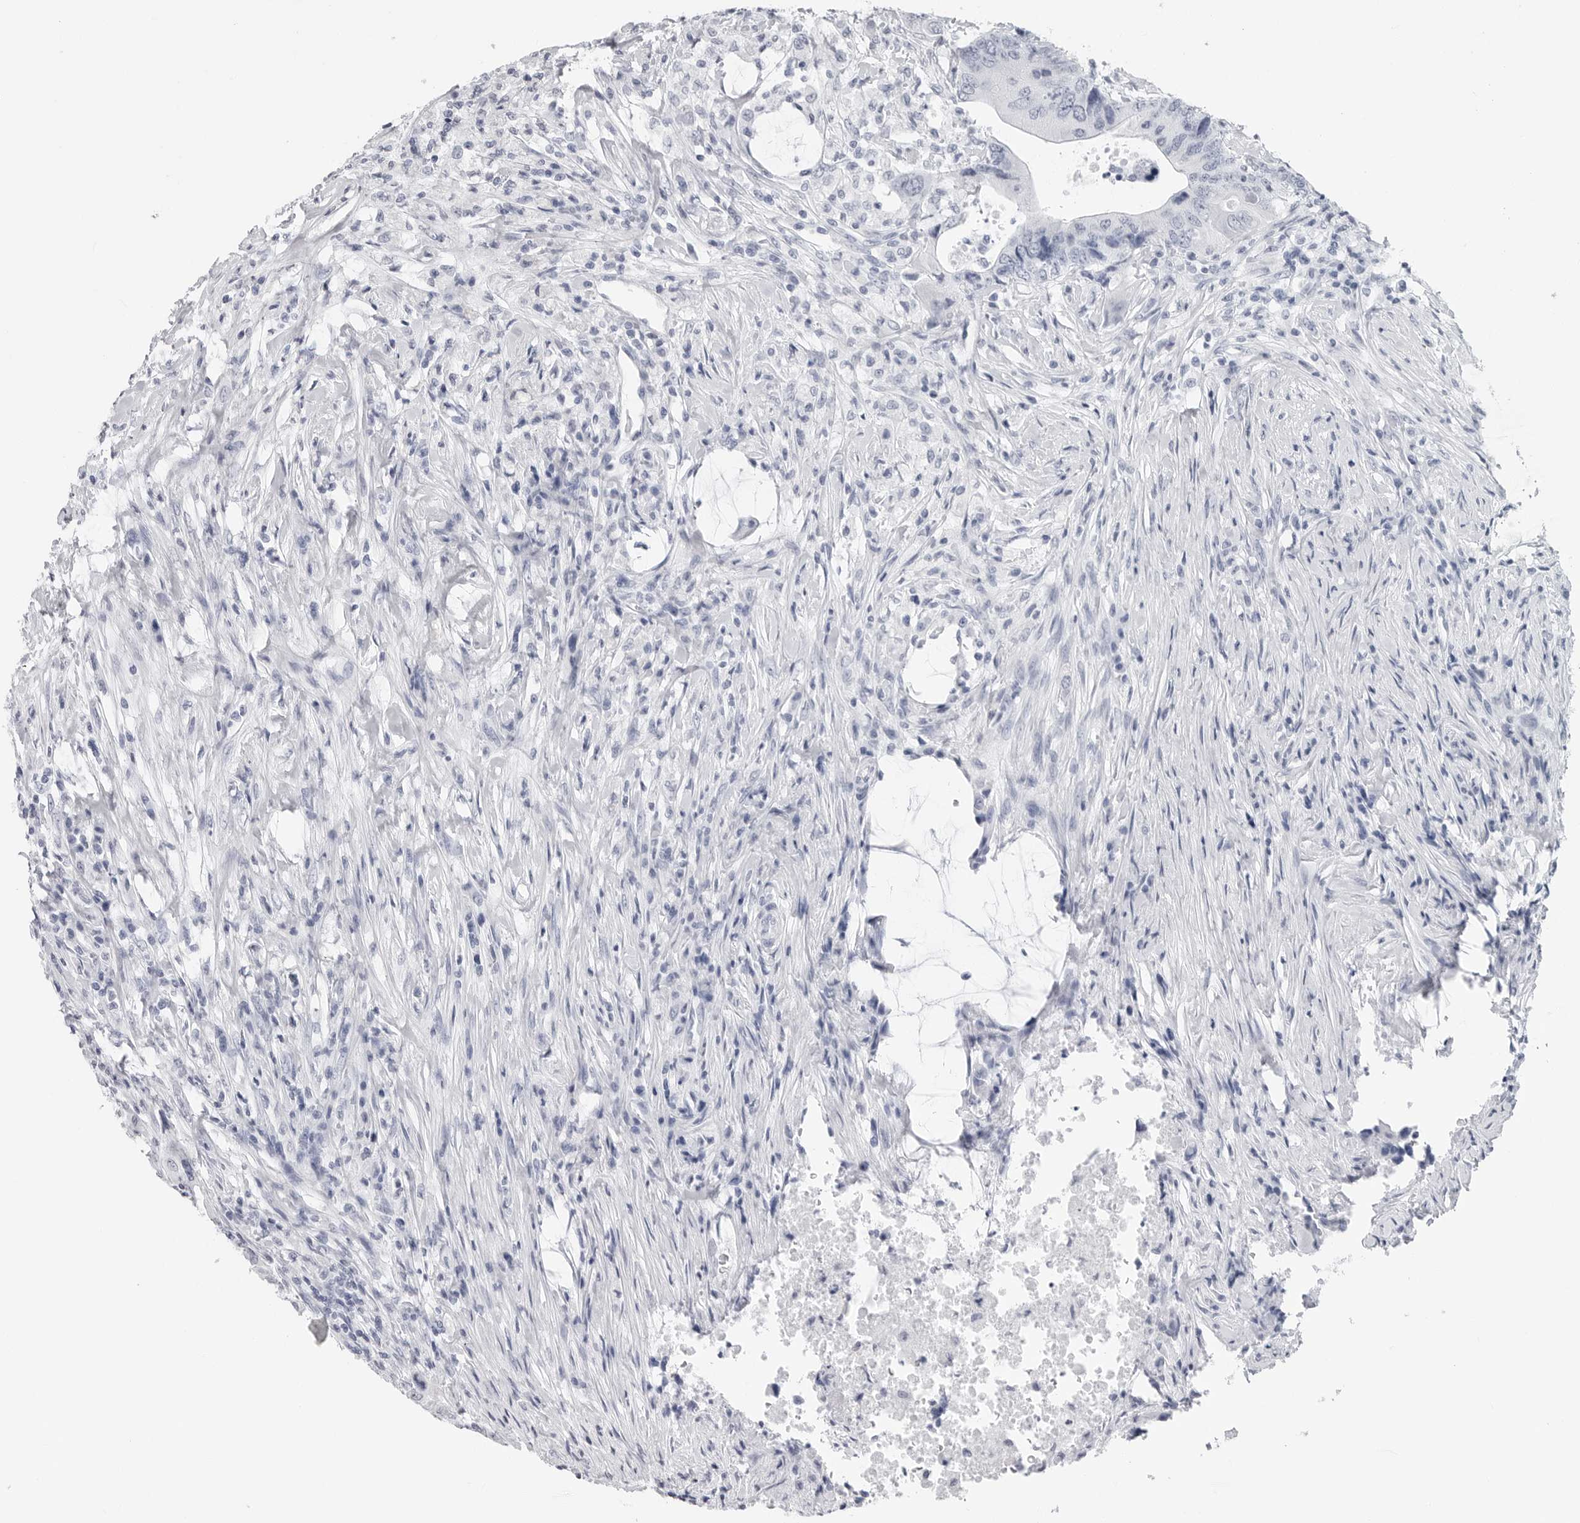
{"staining": {"intensity": "negative", "quantity": "none", "location": "none"}, "tissue": "colorectal cancer", "cell_type": "Tumor cells", "image_type": "cancer", "snomed": [{"axis": "morphology", "description": "Adenocarcinoma, NOS"}, {"axis": "topography", "description": "Colon"}], "caption": "DAB immunohistochemical staining of adenocarcinoma (colorectal) demonstrates no significant positivity in tumor cells.", "gene": "CSH1", "patient": {"sex": "male", "age": 71}}